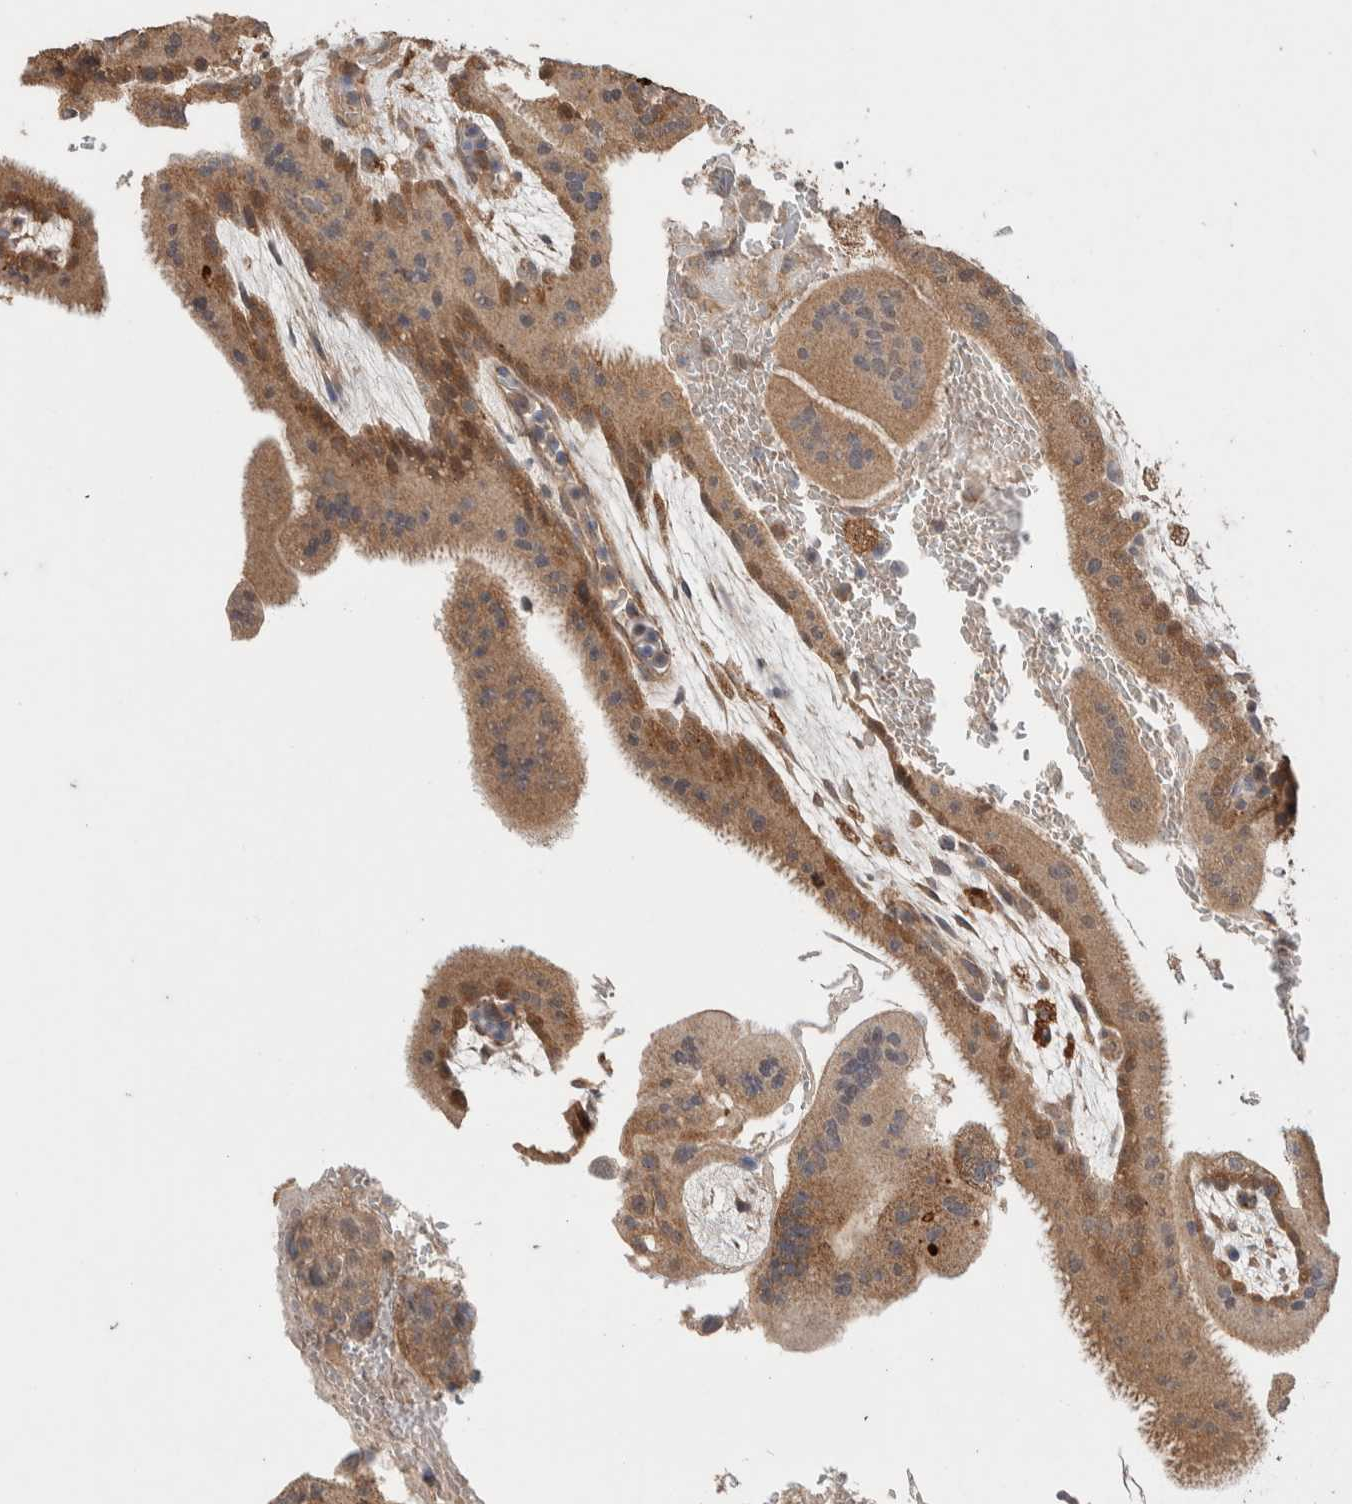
{"staining": {"intensity": "weak", "quantity": ">75%", "location": "cytoplasmic/membranous"}, "tissue": "placenta", "cell_type": "Decidual cells", "image_type": "normal", "snomed": [{"axis": "morphology", "description": "Normal tissue, NOS"}, {"axis": "topography", "description": "Placenta"}], "caption": "Benign placenta displays weak cytoplasmic/membranous positivity in approximately >75% of decidual cells, visualized by immunohistochemistry. Nuclei are stained in blue.", "gene": "KCNJ5", "patient": {"sex": "female", "age": 35}}